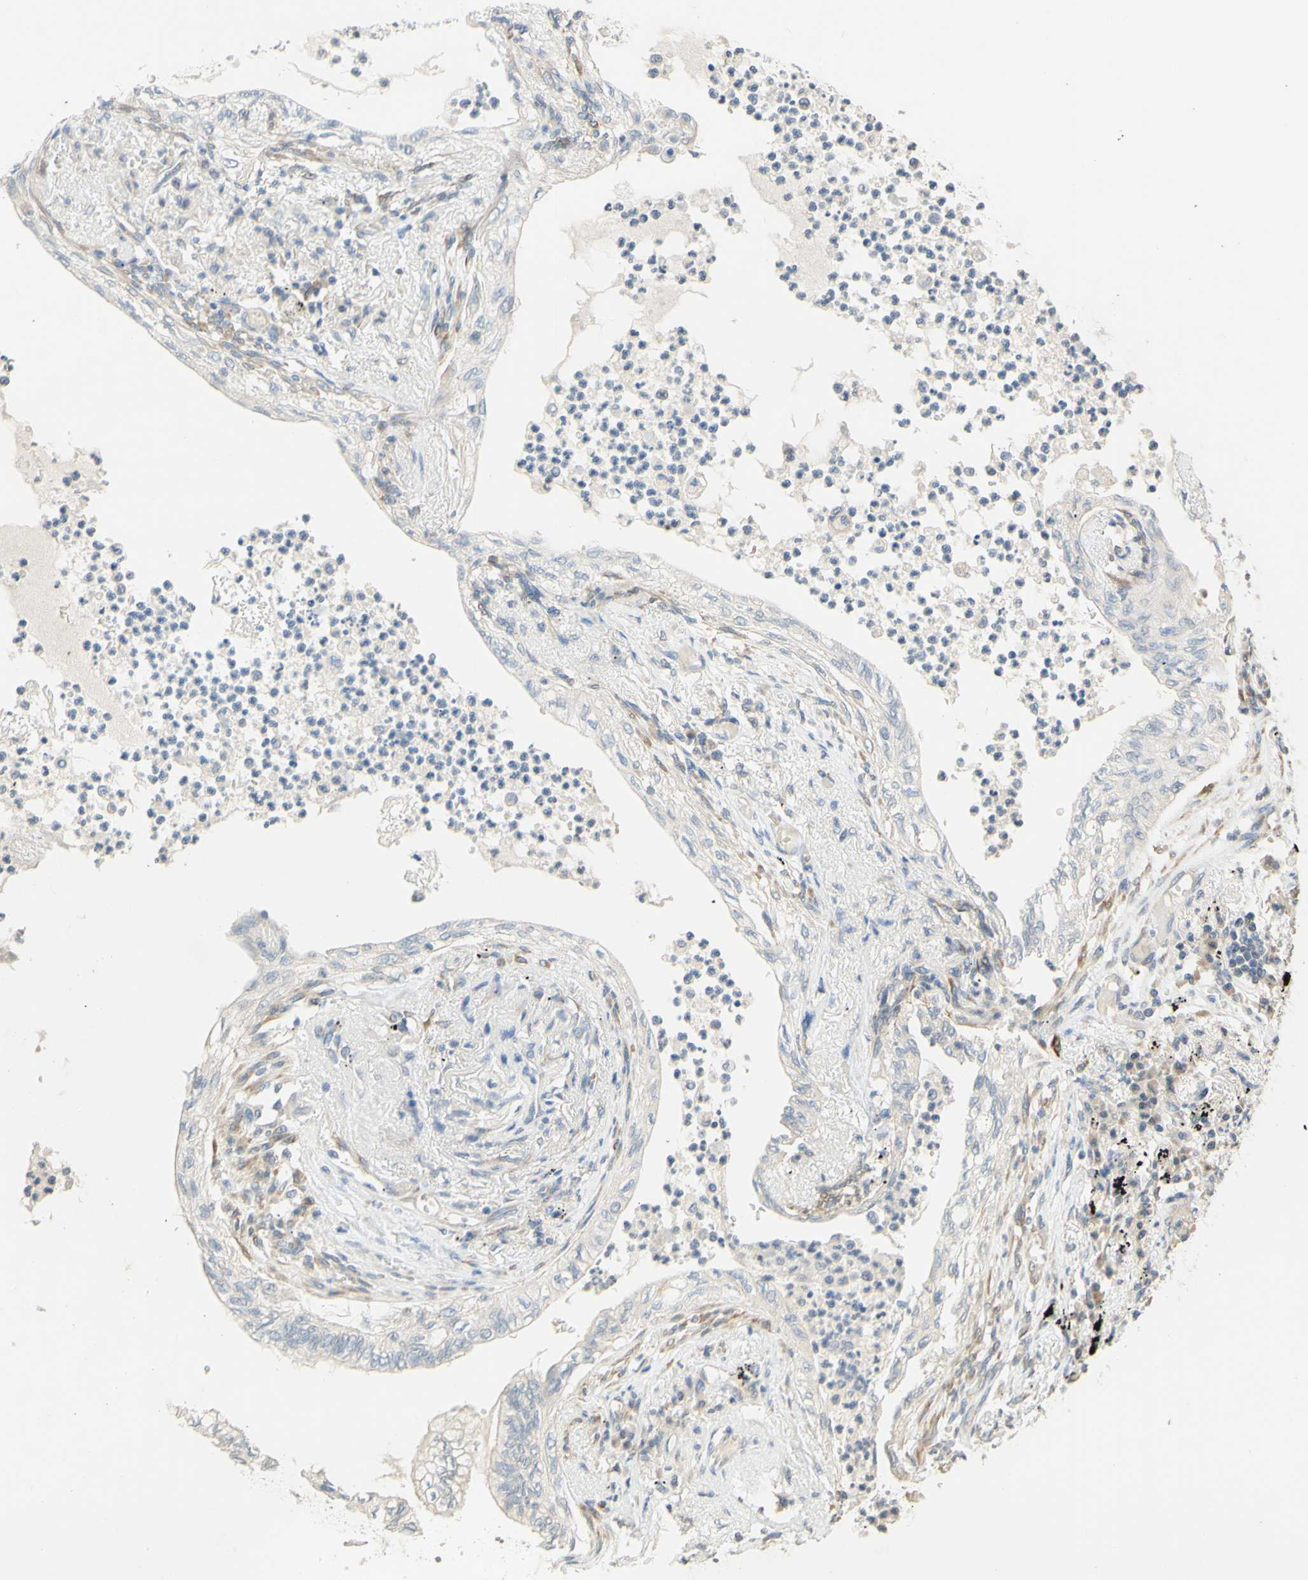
{"staining": {"intensity": "negative", "quantity": "none", "location": "none"}, "tissue": "lung cancer", "cell_type": "Tumor cells", "image_type": "cancer", "snomed": [{"axis": "morphology", "description": "Normal tissue, NOS"}, {"axis": "morphology", "description": "Adenocarcinoma, NOS"}, {"axis": "topography", "description": "Bronchus"}, {"axis": "topography", "description": "Lung"}], "caption": "Immunohistochemistry histopathology image of lung adenocarcinoma stained for a protein (brown), which shows no expression in tumor cells.", "gene": "MAG", "patient": {"sex": "female", "age": 70}}